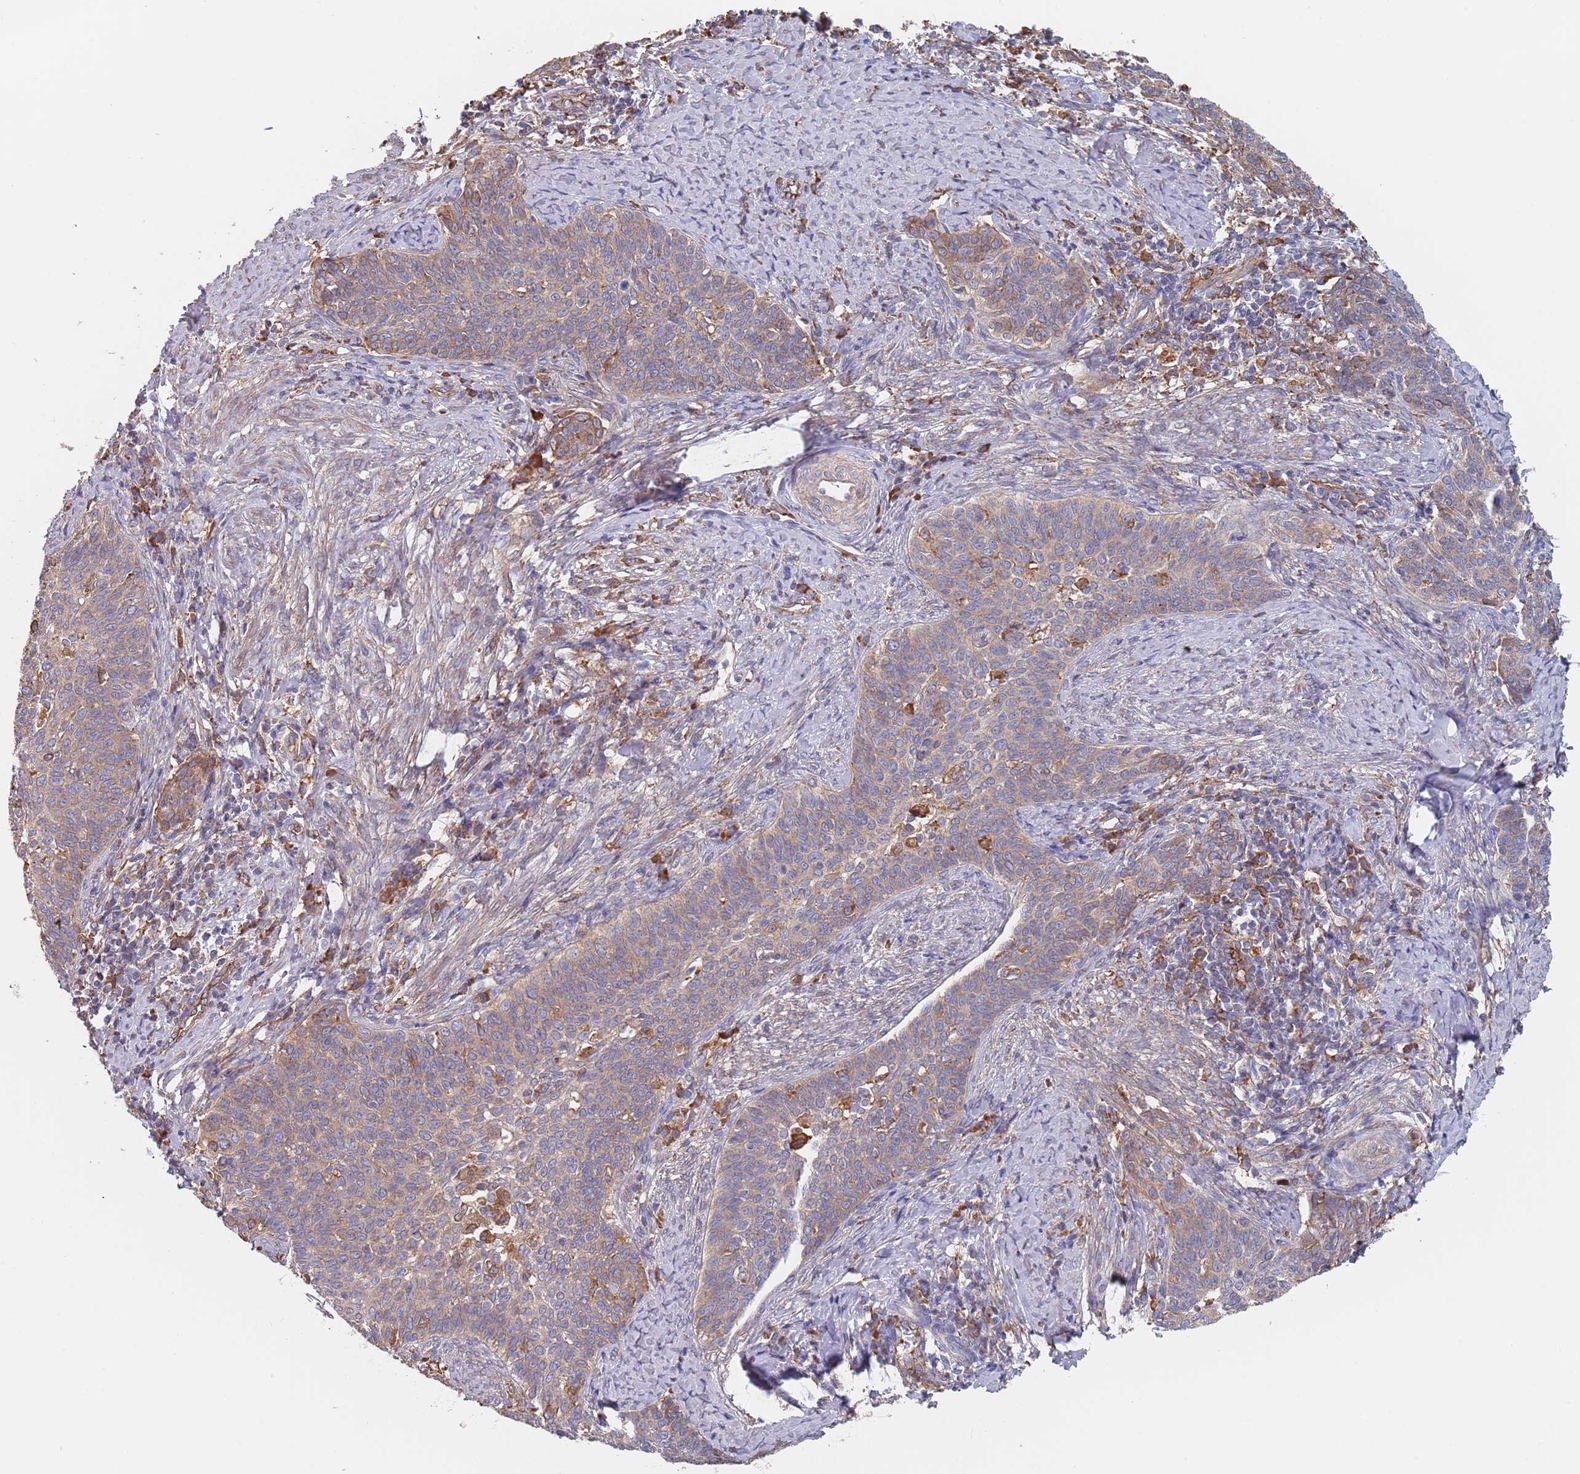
{"staining": {"intensity": "weak", "quantity": "25%-75%", "location": "cytoplasmic/membranous"}, "tissue": "cervical cancer", "cell_type": "Tumor cells", "image_type": "cancer", "snomed": [{"axis": "morphology", "description": "Squamous cell carcinoma, NOS"}, {"axis": "topography", "description": "Cervix"}], "caption": "Weak cytoplasmic/membranous positivity for a protein is seen in approximately 25%-75% of tumor cells of squamous cell carcinoma (cervical) using immunohistochemistry.", "gene": "DCUN1D3", "patient": {"sex": "female", "age": 39}}